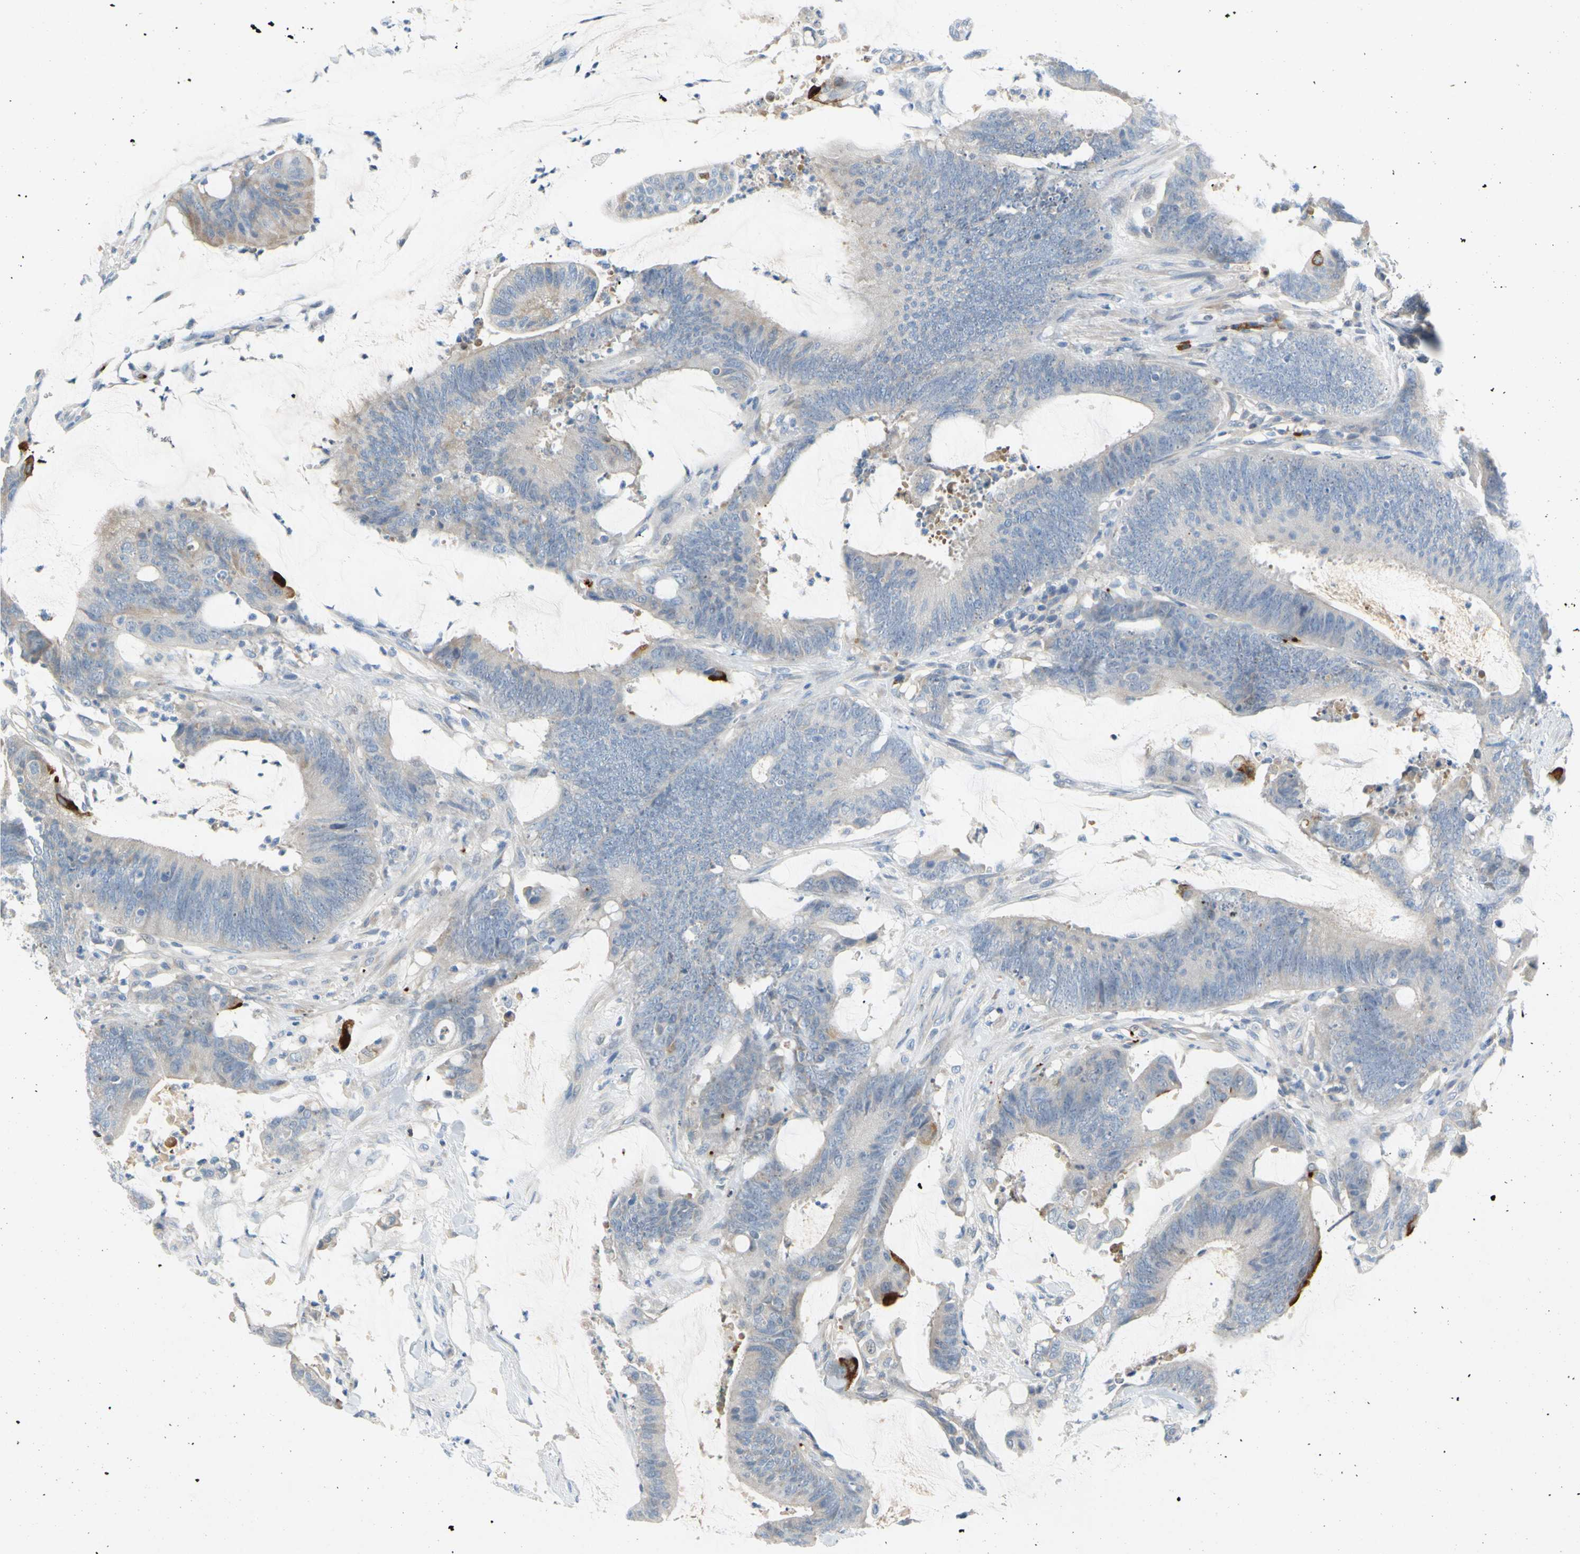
{"staining": {"intensity": "weak", "quantity": "<25%", "location": "cytoplasmic/membranous"}, "tissue": "colorectal cancer", "cell_type": "Tumor cells", "image_type": "cancer", "snomed": [{"axis": "morphology", "description": "Adenocarcinoma, NOS"}, {"axis": "topography", "description": "Rectum"}], "caption": "The image exhibits no staining of tumor cells in colorectal cancer (adenocarcinoma).", "gene": "PPBP", "patient": {"sex": "female", "age": 66}}